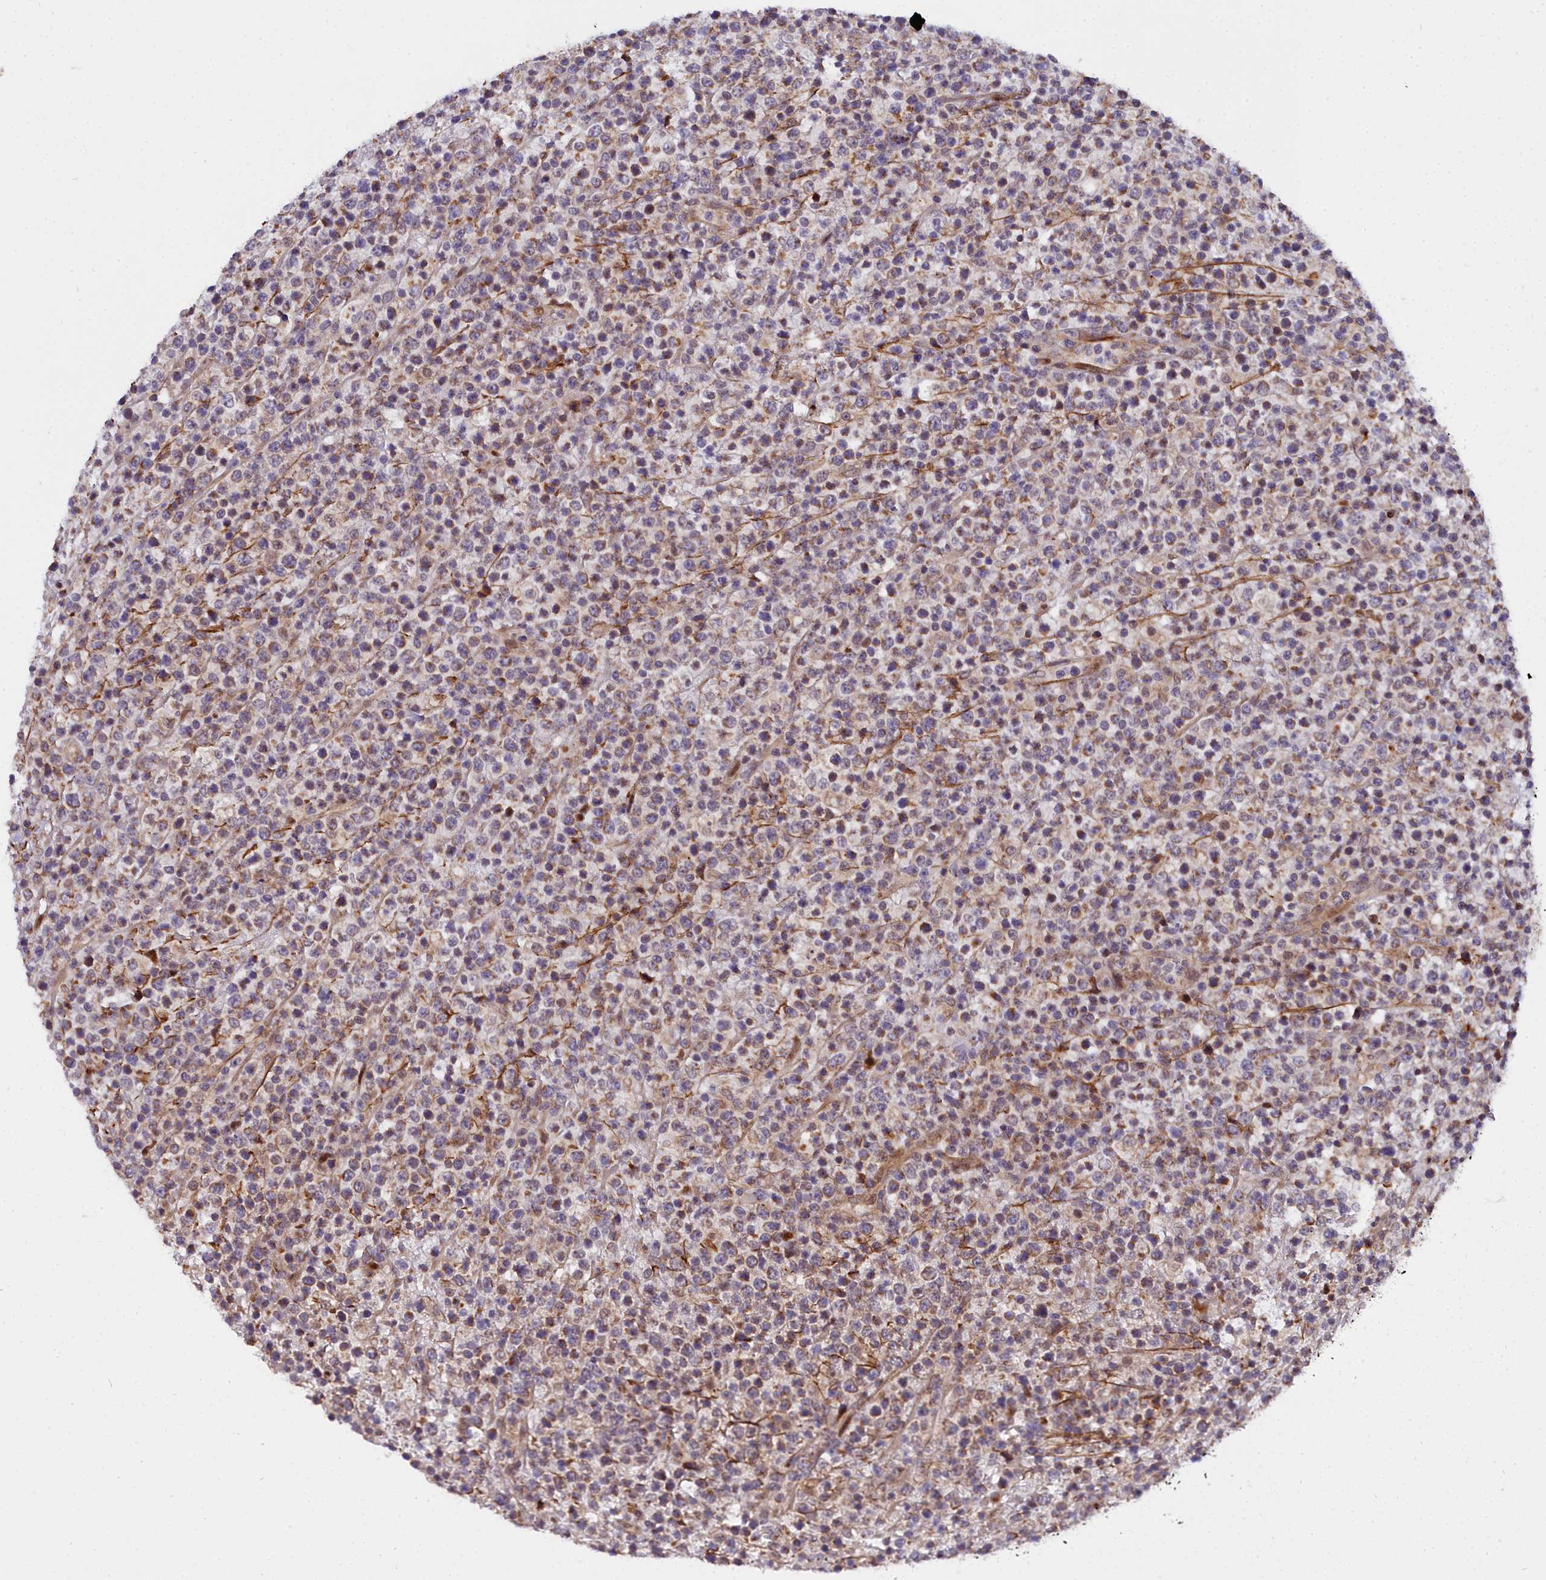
{"staining": {"intensity": "moderate", "quantity": "25%-75%", "location": "cytoplasmic/membranous"}, "tissue": "lymphoma", "cell_type": "Tumor cells", "image_type": "cancer", "snomed": [{"axis": "morphology", "description": "Malignant lymphoma, non-Hodgkin's type, High grade"}, {"axis": "topography", "description": "Colon"}], "caption": "Immunohistochemical staining of malignant lymphoma, non-Hodgkin's type (high-grade) demonstrates medium levels of moderate cytoplasmic/membranous protein positivity in about 25%-75% of tumor cells.", "gene": "MRPS11", "patient": {"sex": "female", "age": 53}}